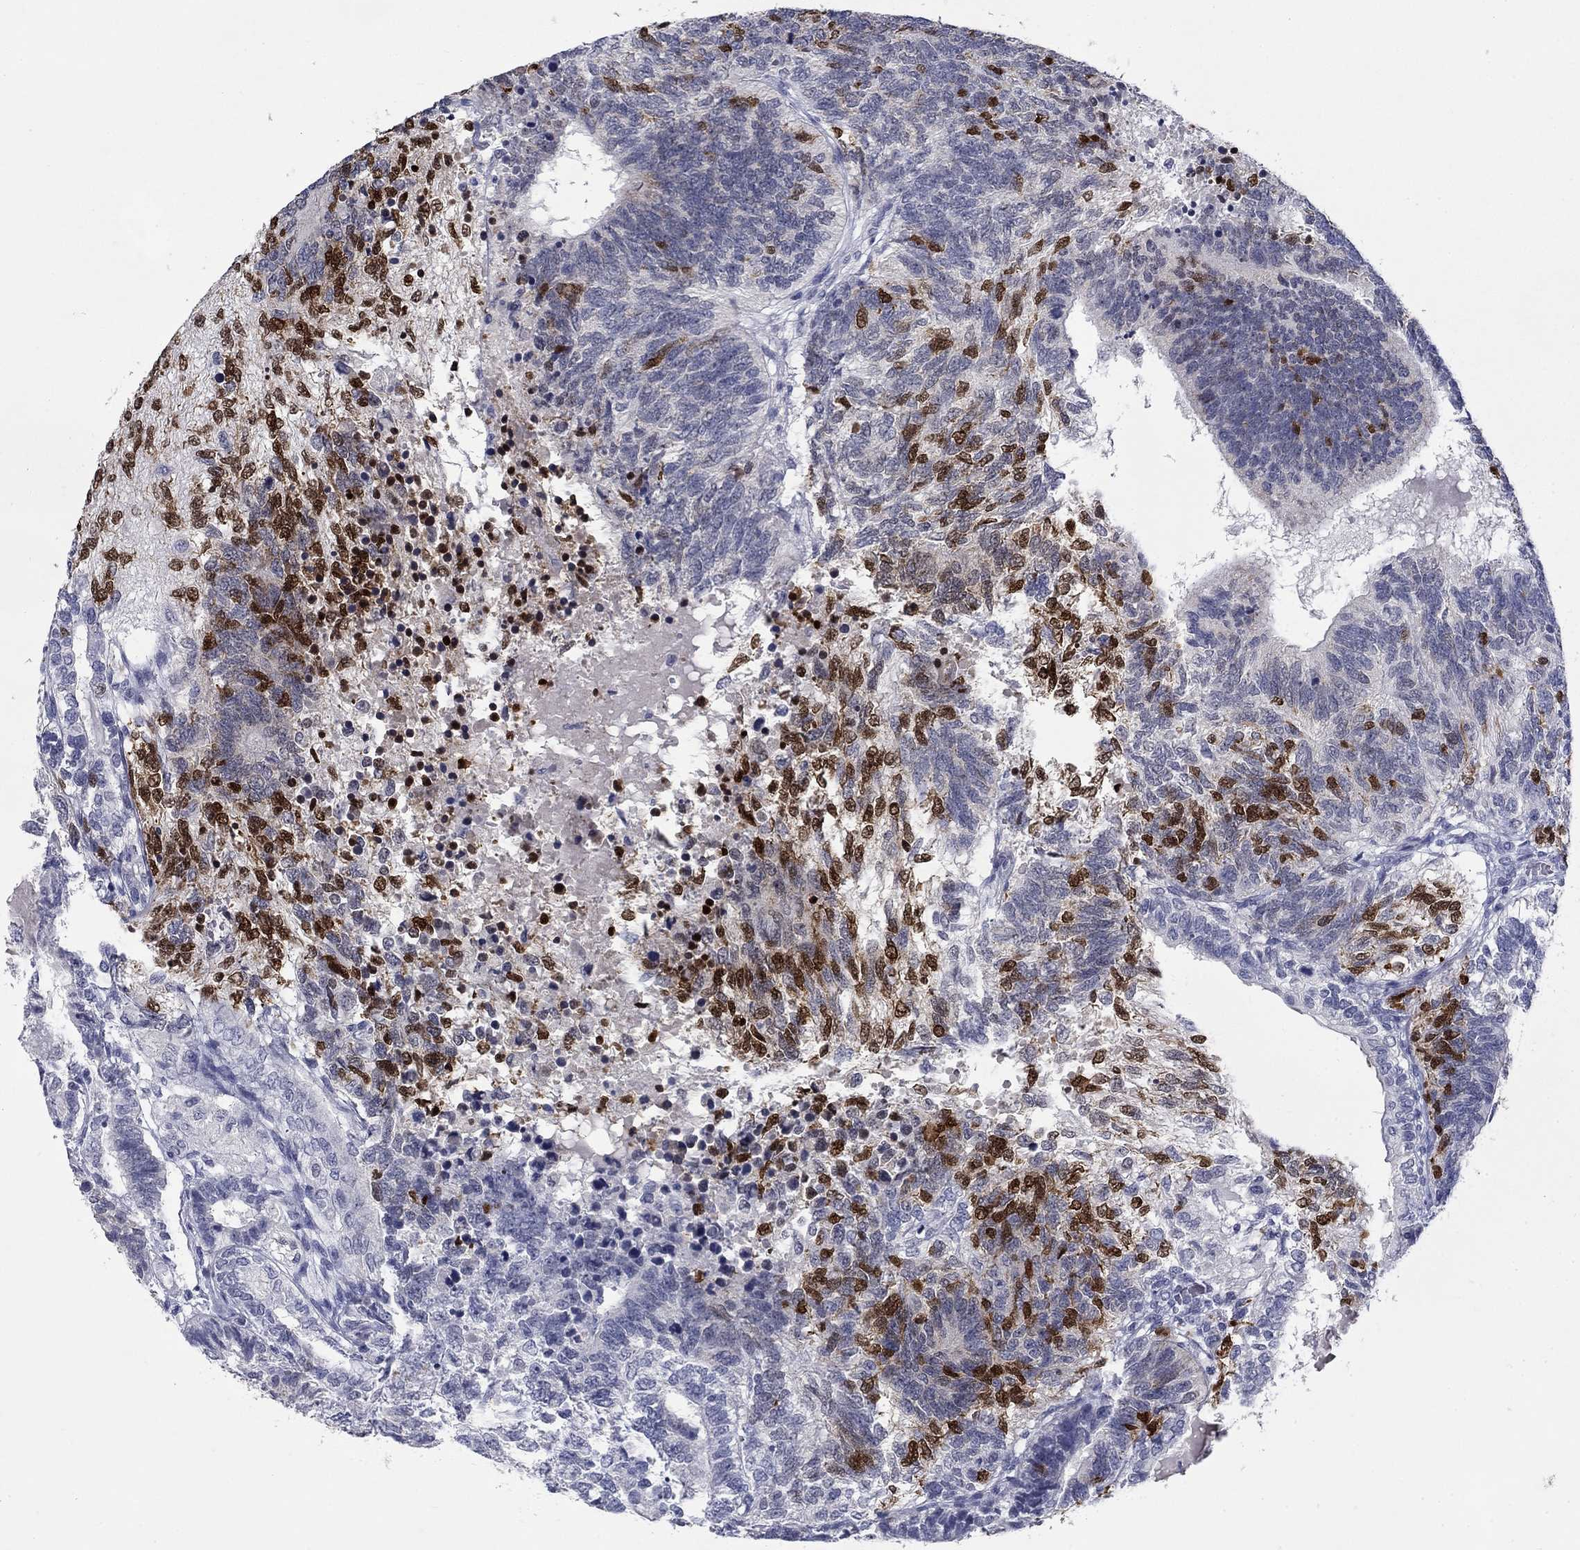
{"staining": {"intensity": "weak", "quantity": "25%-75%", "location": "cytoplasmic/membranous"}, "tissue": "testis cancer", "cell_type": "Tumor cells", "image_type": "cancer", "snomed": [{"axis": "morphology", "description": "Seminoma, NOS"}, {"axis": "morphology", "description": "Carcinoma, Embryonal, NOS"}, {"axis": "topography", "description": "Testis"}], "caption": "Immunohistochemical staining of human testis cancer exhibits low levels of weak cytoplasmic/membranous expression in about 25%-75% of tumor cells.", "gene": "ELAVL4", "patient": {"sex": "male", "age": 41}}